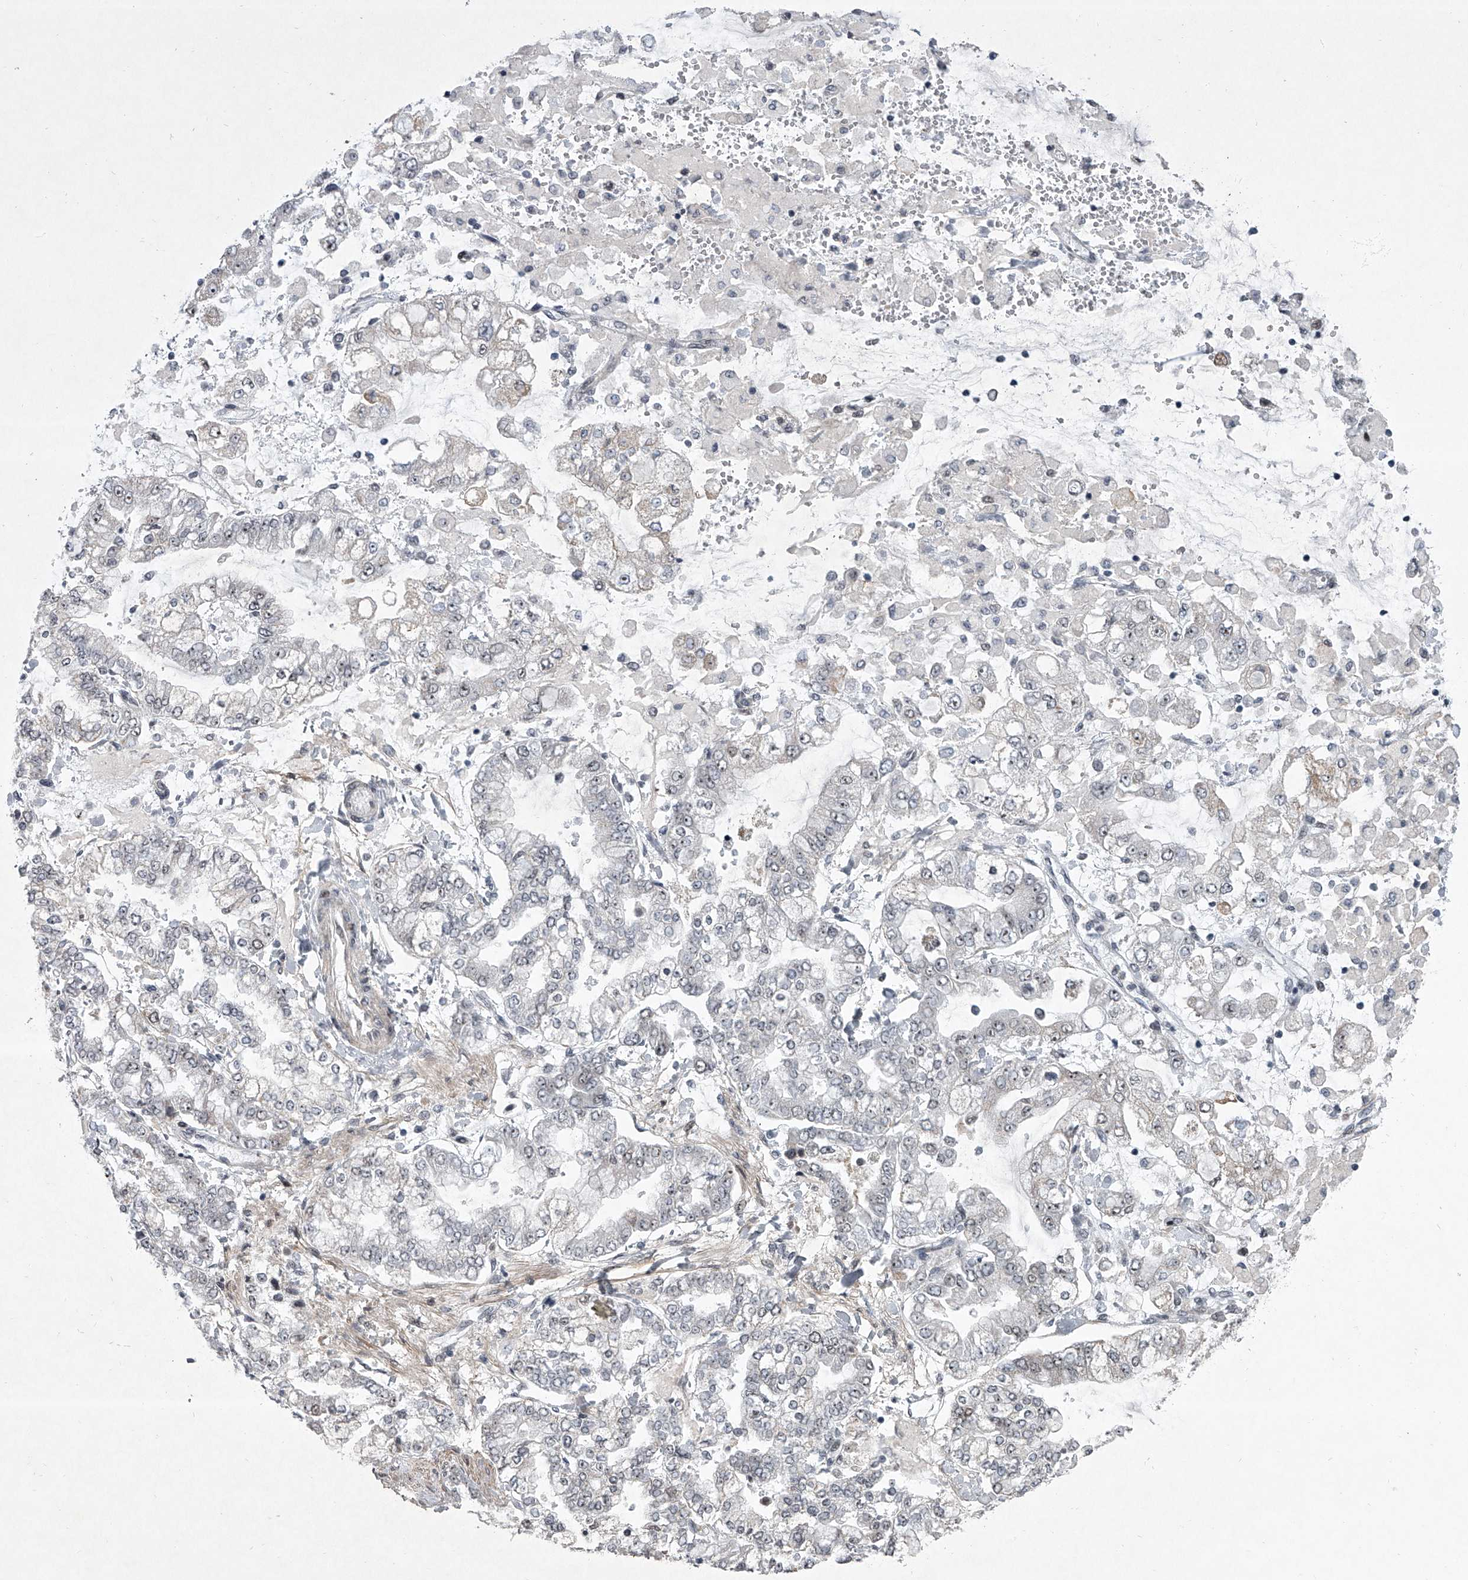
{"staining": {"intensity": "weak", "quantity": "<25%", "location": "cytoplasmic/membranous,nuclear"}, "tissue": "stomach cancer", "cell_type": "Tumor cells", "image_type": "cancer", "snomed": [{"axis": "morphology", "description": "Normal tissue, NOS"}, {"axis": "morphology", "description": "Adenocarcinoma, NOS"}, {"axis": "topography", "description": "Stomach, upper"}, {"axis": "topography", "description": "Stomach"}], "caption": "An IHC histopathology image of stomach cancer is shown. There is no staining in tumor cells of stomach cancer. The staining is performed using DAB brown chromogen with nuclei counter-stained in using hematoxylin.", "gene": "MLLT1", "patient": {"sex": "male", "age": 76}}